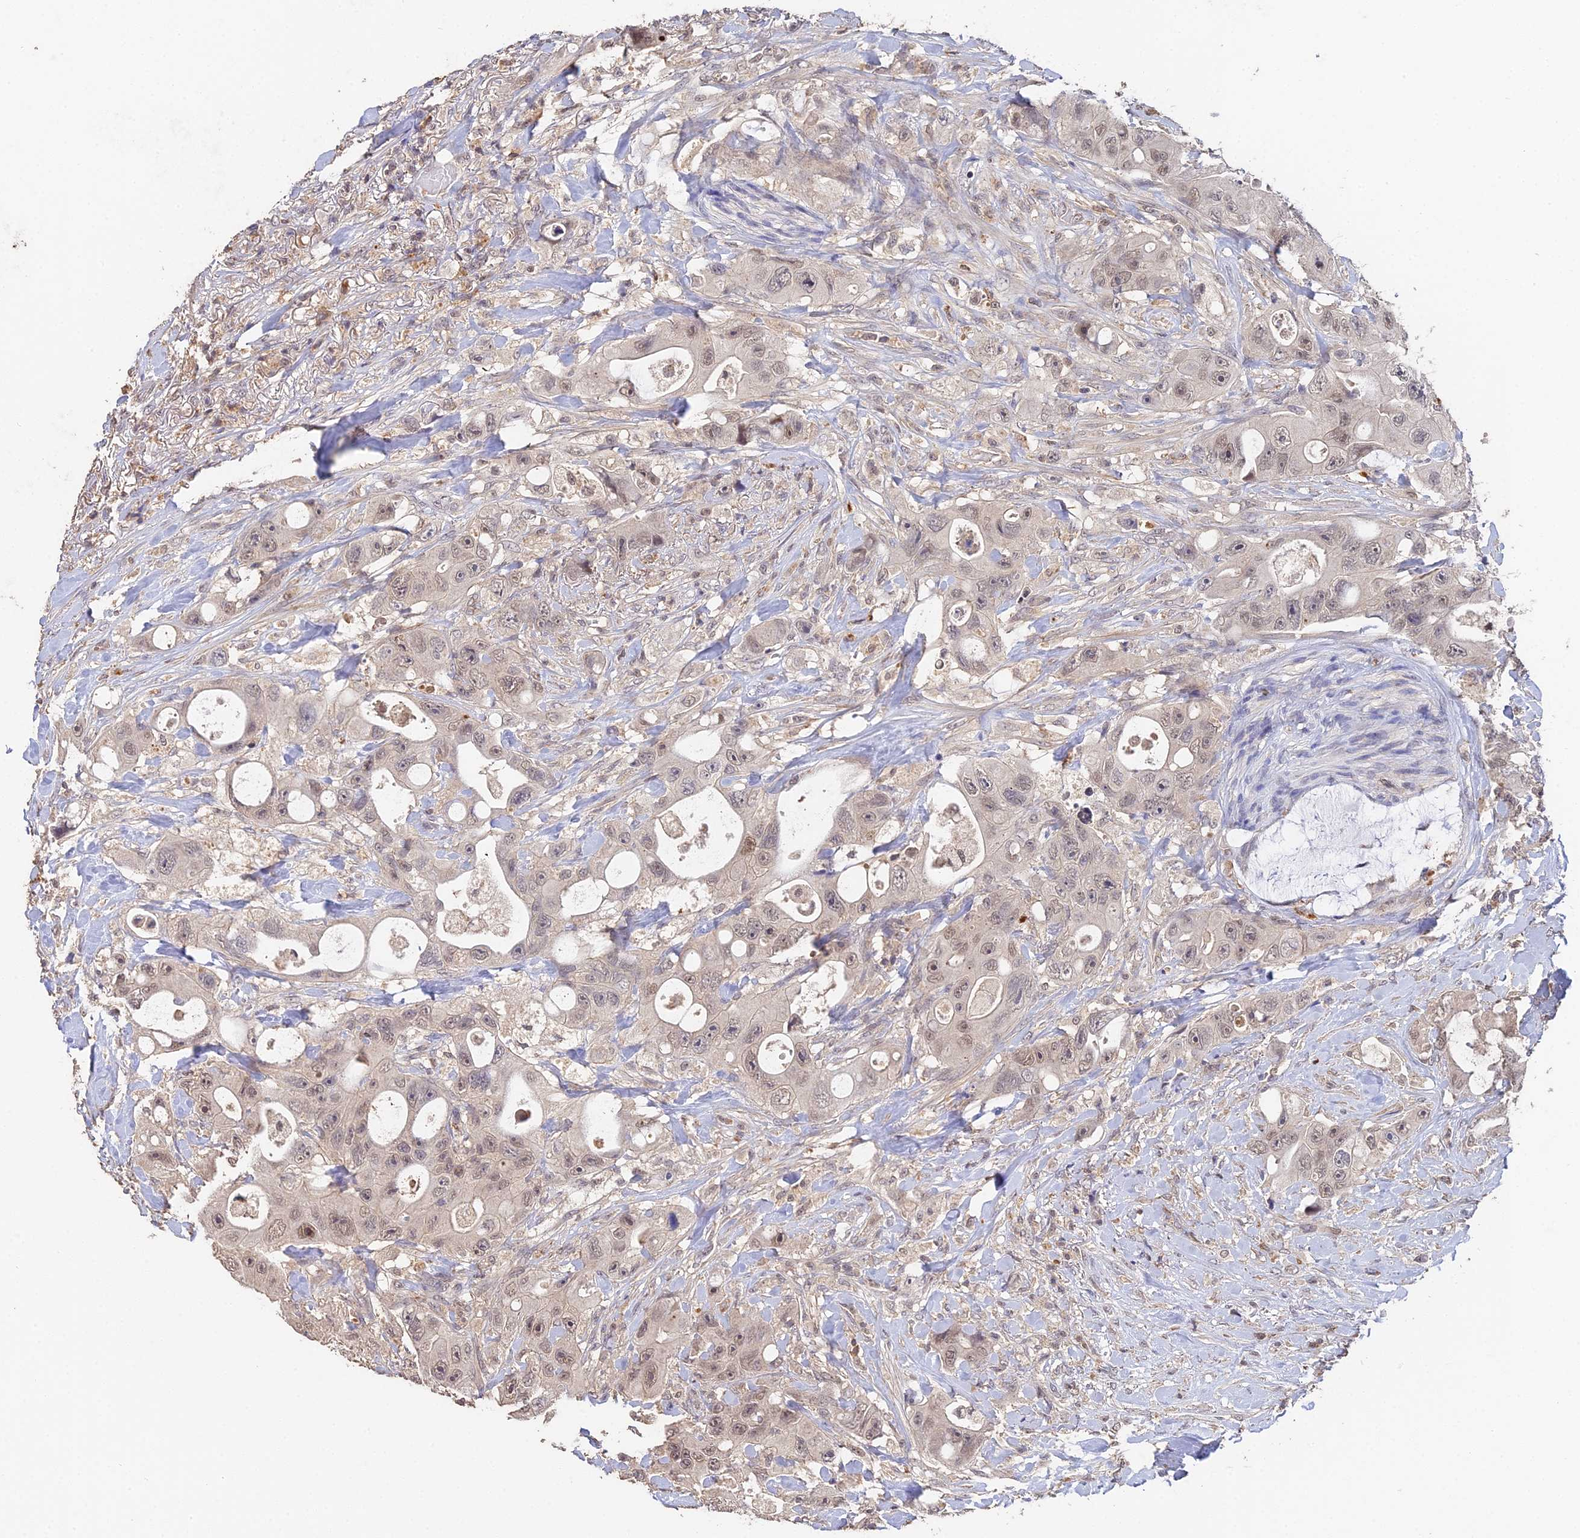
{"staining": {"intensity": "weak", "quantity": "25%-75%", "location": "nuclear"}, "tissue": "colorectal cancer", "cell_type": "Tumor cells", "image_type": "cancer", "snomed": [{"axis": "morphology", "description": "Adenocarcinoma, NOS"}, {"axis": "topography", "description": "Colon"}], "caption": "Immunohistochemistry of human colorectal cancer (adenocarcinoma) shows low levels of weak nuclear staining in approximately 25%-75% of tumor cells.", "gene": "LSM5", "patient": {"sex": "female", "age": 46}}